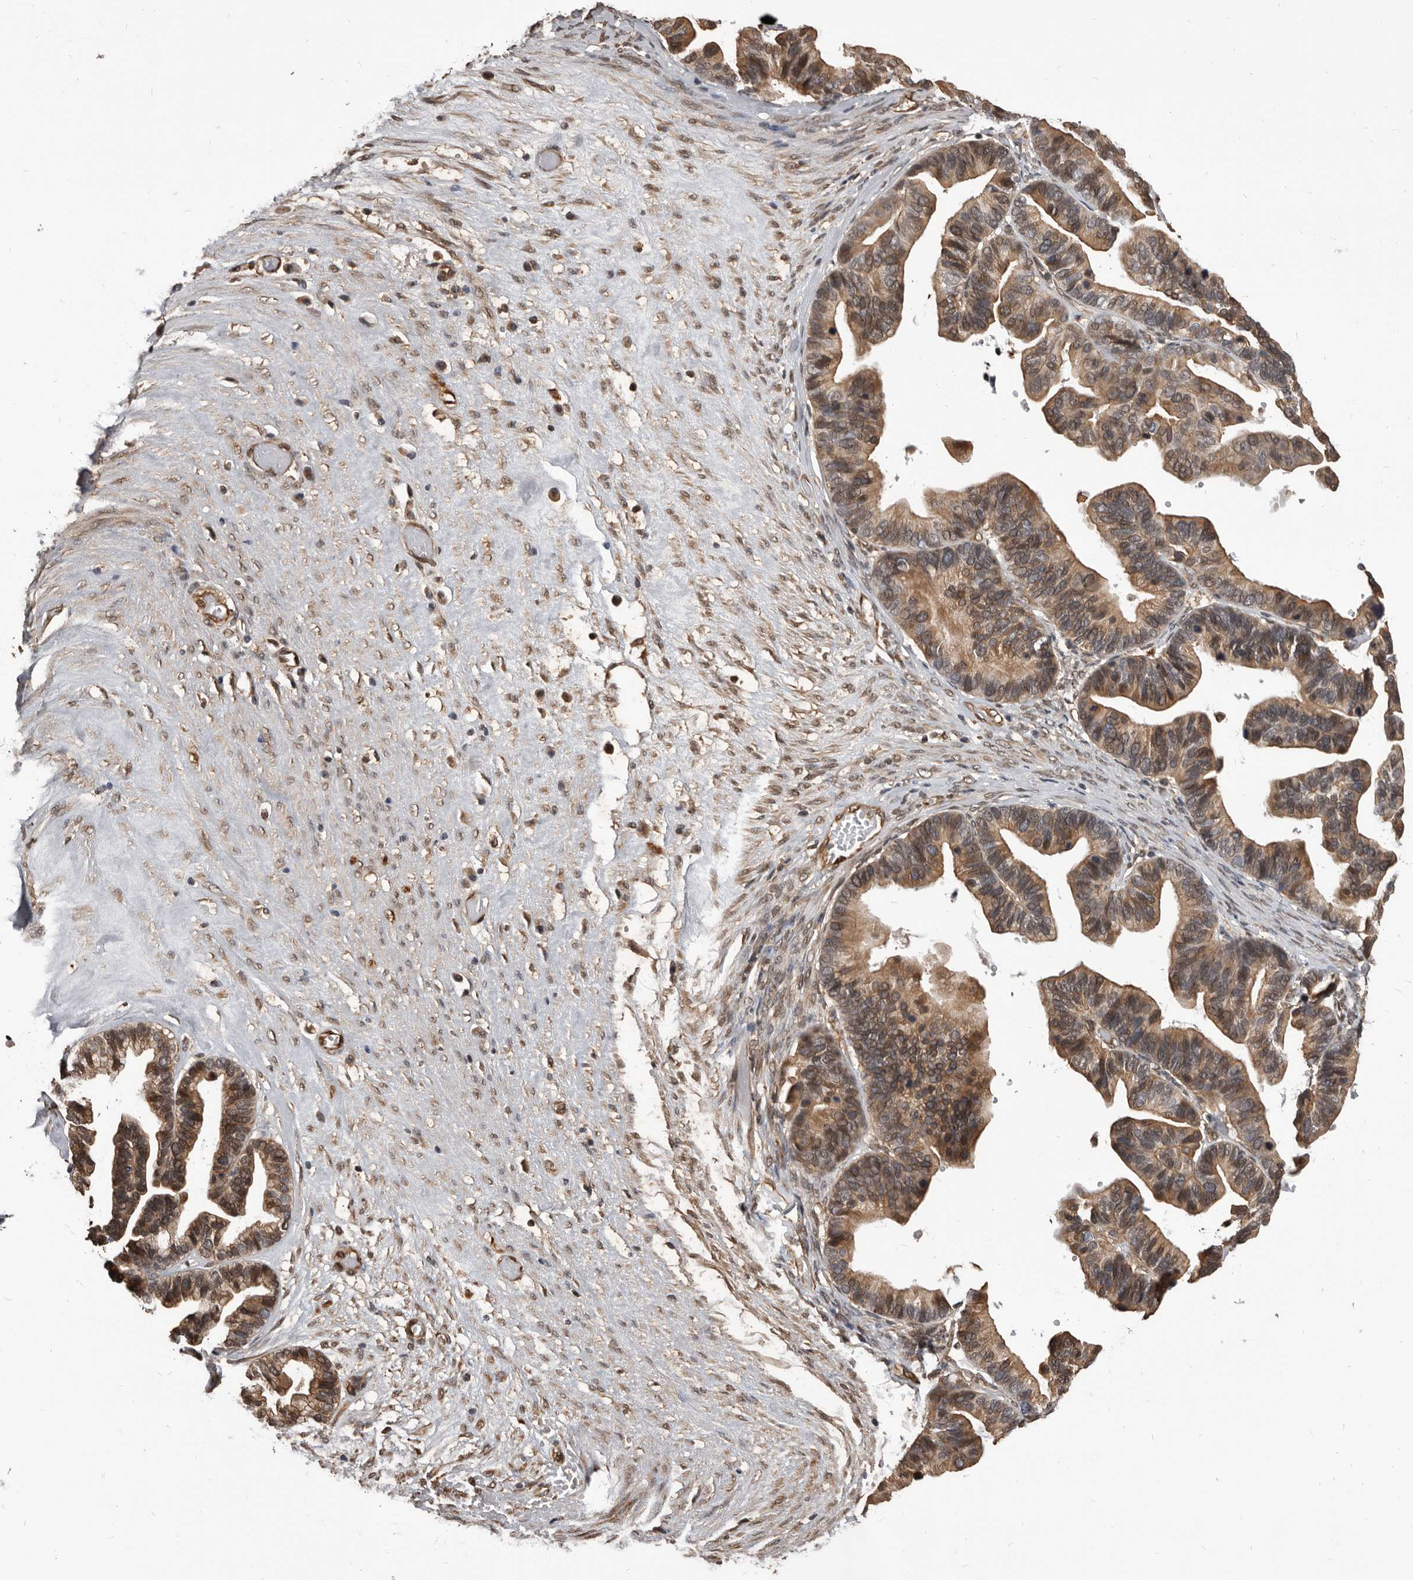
{"staining": {"intensity": "moderate", "quantity": ">75%", "location": "cytoplasmic/membranous"}, "tissue": "ovarian cancer", "cell_type": "Tumor cells", "image_type": "cancer", "snomed": [{"axis": "morphology", "description": "Cystadenocarcinoma, serous, NOS"}, {"axis": "topography", "description": "Ovary"}], "caption": "The photomicrograph reveals staining of serous cystadenocarcinoma (ovarian), revealing moderate cytoplasmic/membranous protein expression (brown color) within tumor cells.", "gene": "ADAMTS20", "patient": {"sex": "female", "age": 56}}